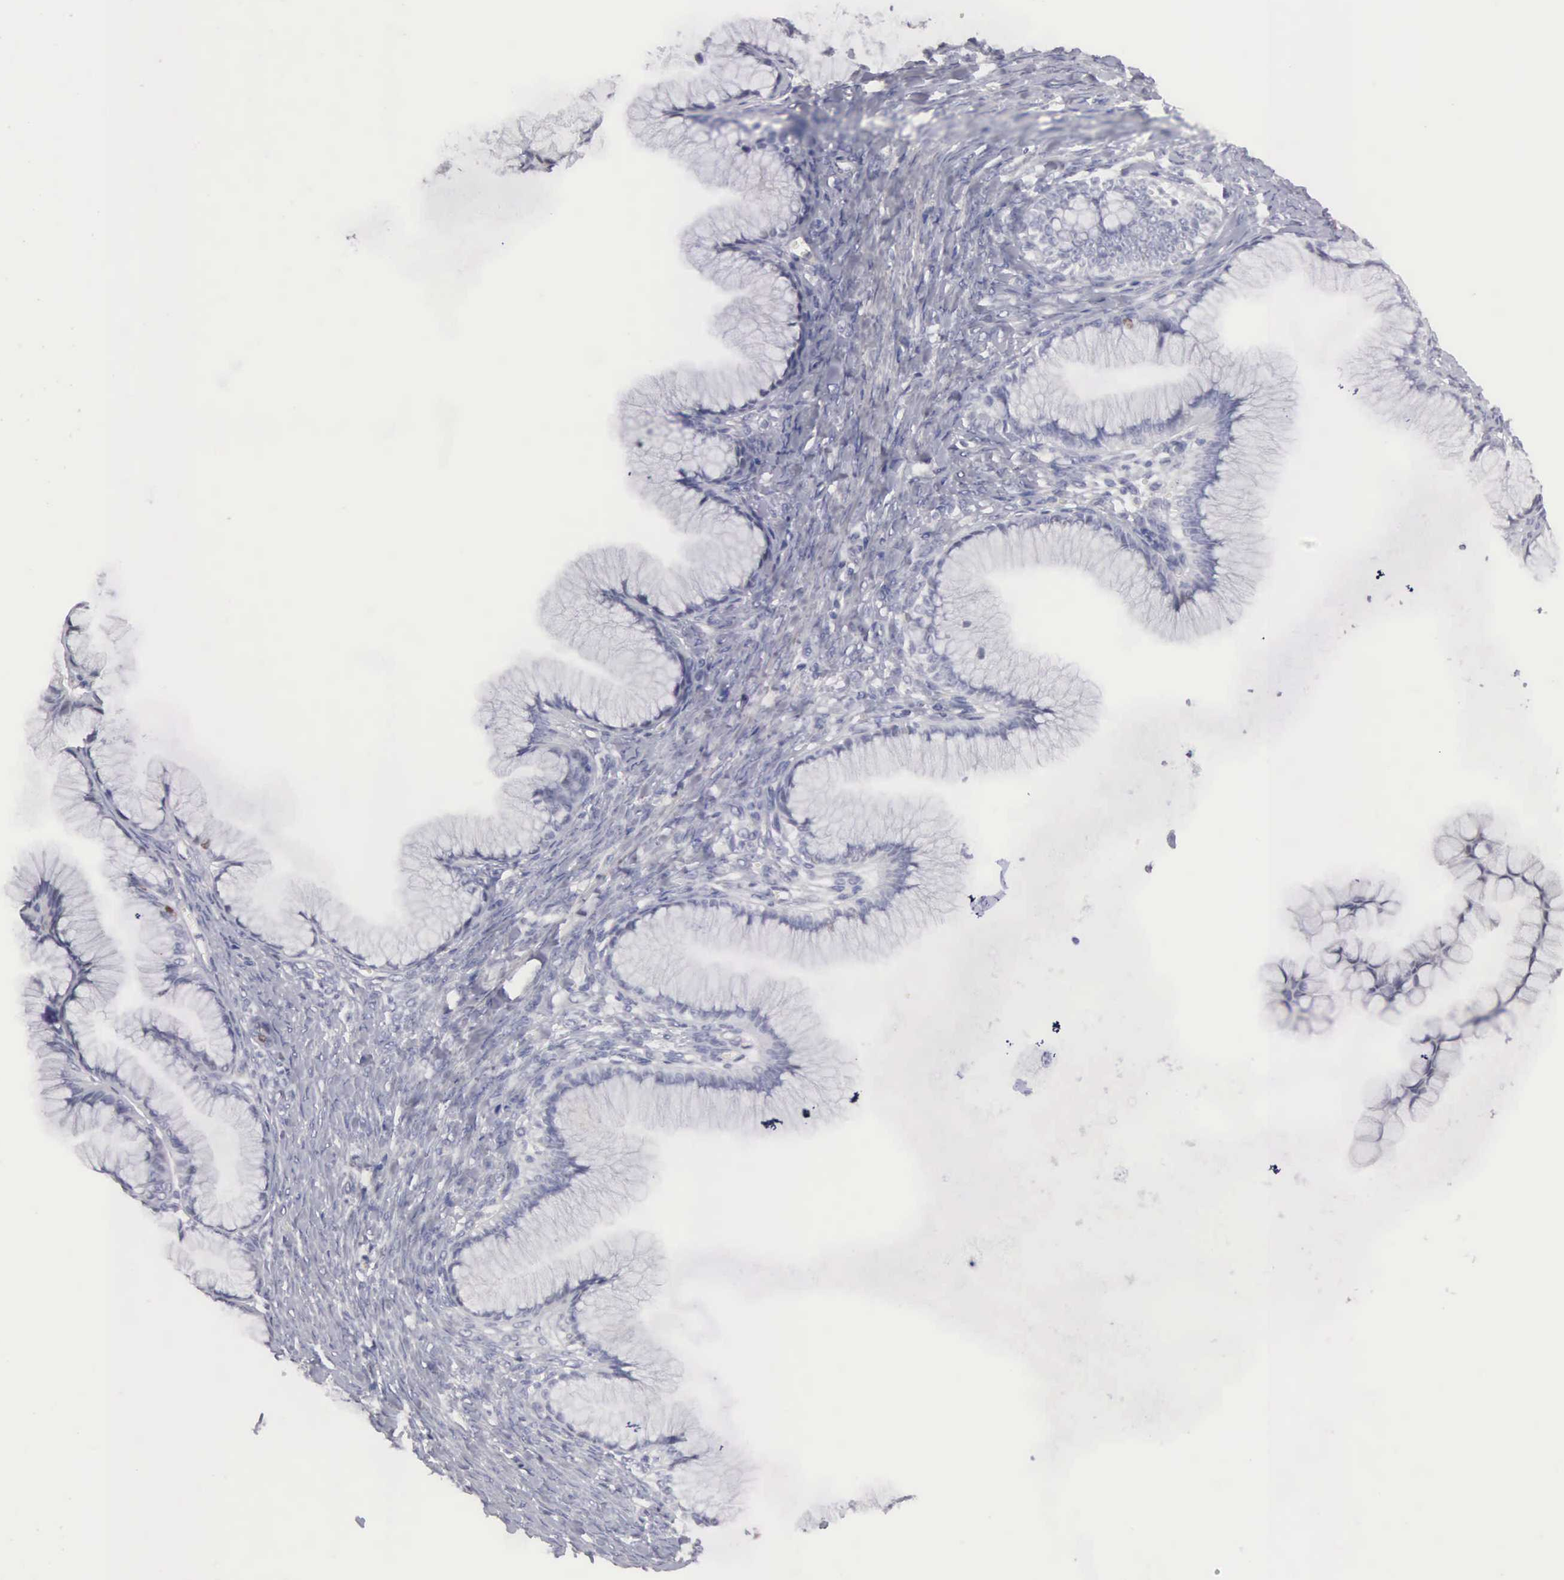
{"staining": {"intensity": "negative", "quantity": "none", "location": "none"}, "tissue": "ovarian cancer", "cell_type": "Tumor cells", "image_type": "cancer", "snomed": [{"axis": "morphology", "description": "Cystadenocarcinoma, mucinous, NOS"}, {"axis": "topography", "description": "Ovary"}], "caption": "Histopathology image shows no protein positivity in tumor cells of ovarian cancer tissue. Nuclei are stained in blue.", "gene": "ELFN2", "patient": {"sex": "female", "age": 41}}